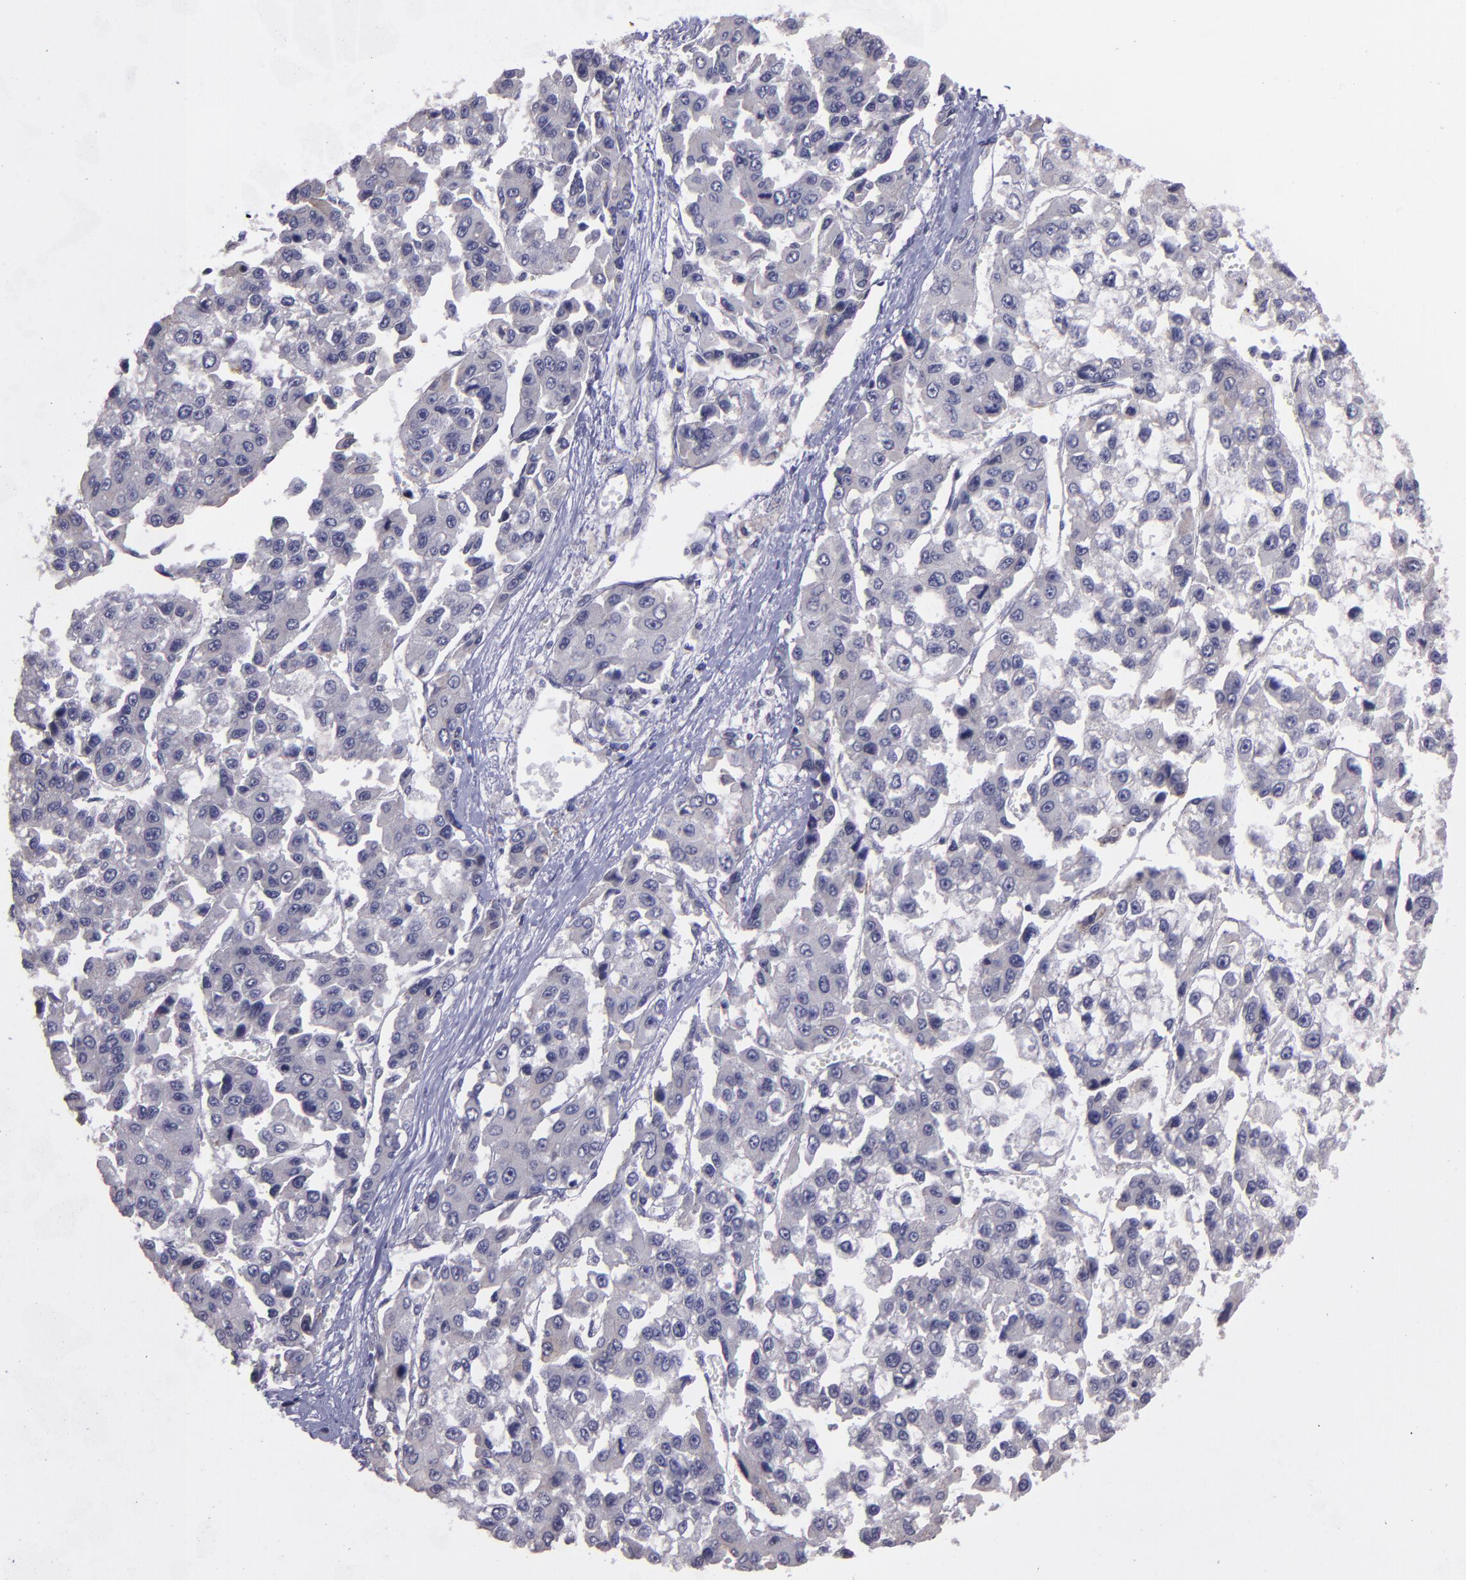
{"staining": {"intensity": "negative", "quantity": "none", "location": "none"}, "tissue": "liver cancer", "cell_type": "Tumor cells", "image_type": "cancer", "snomed": [{"axis": "morphology", "description": "Carcinoma, Hepatocellular, NOS"}, {"axis": "topography", "description": "Liver"}], "caption": "Protein analysis of liver hepatocellular carcinoma shows no significant positivity in tumor cells.", "gene": "MASP1", "patient": {"sex": "female", "age": 66}}